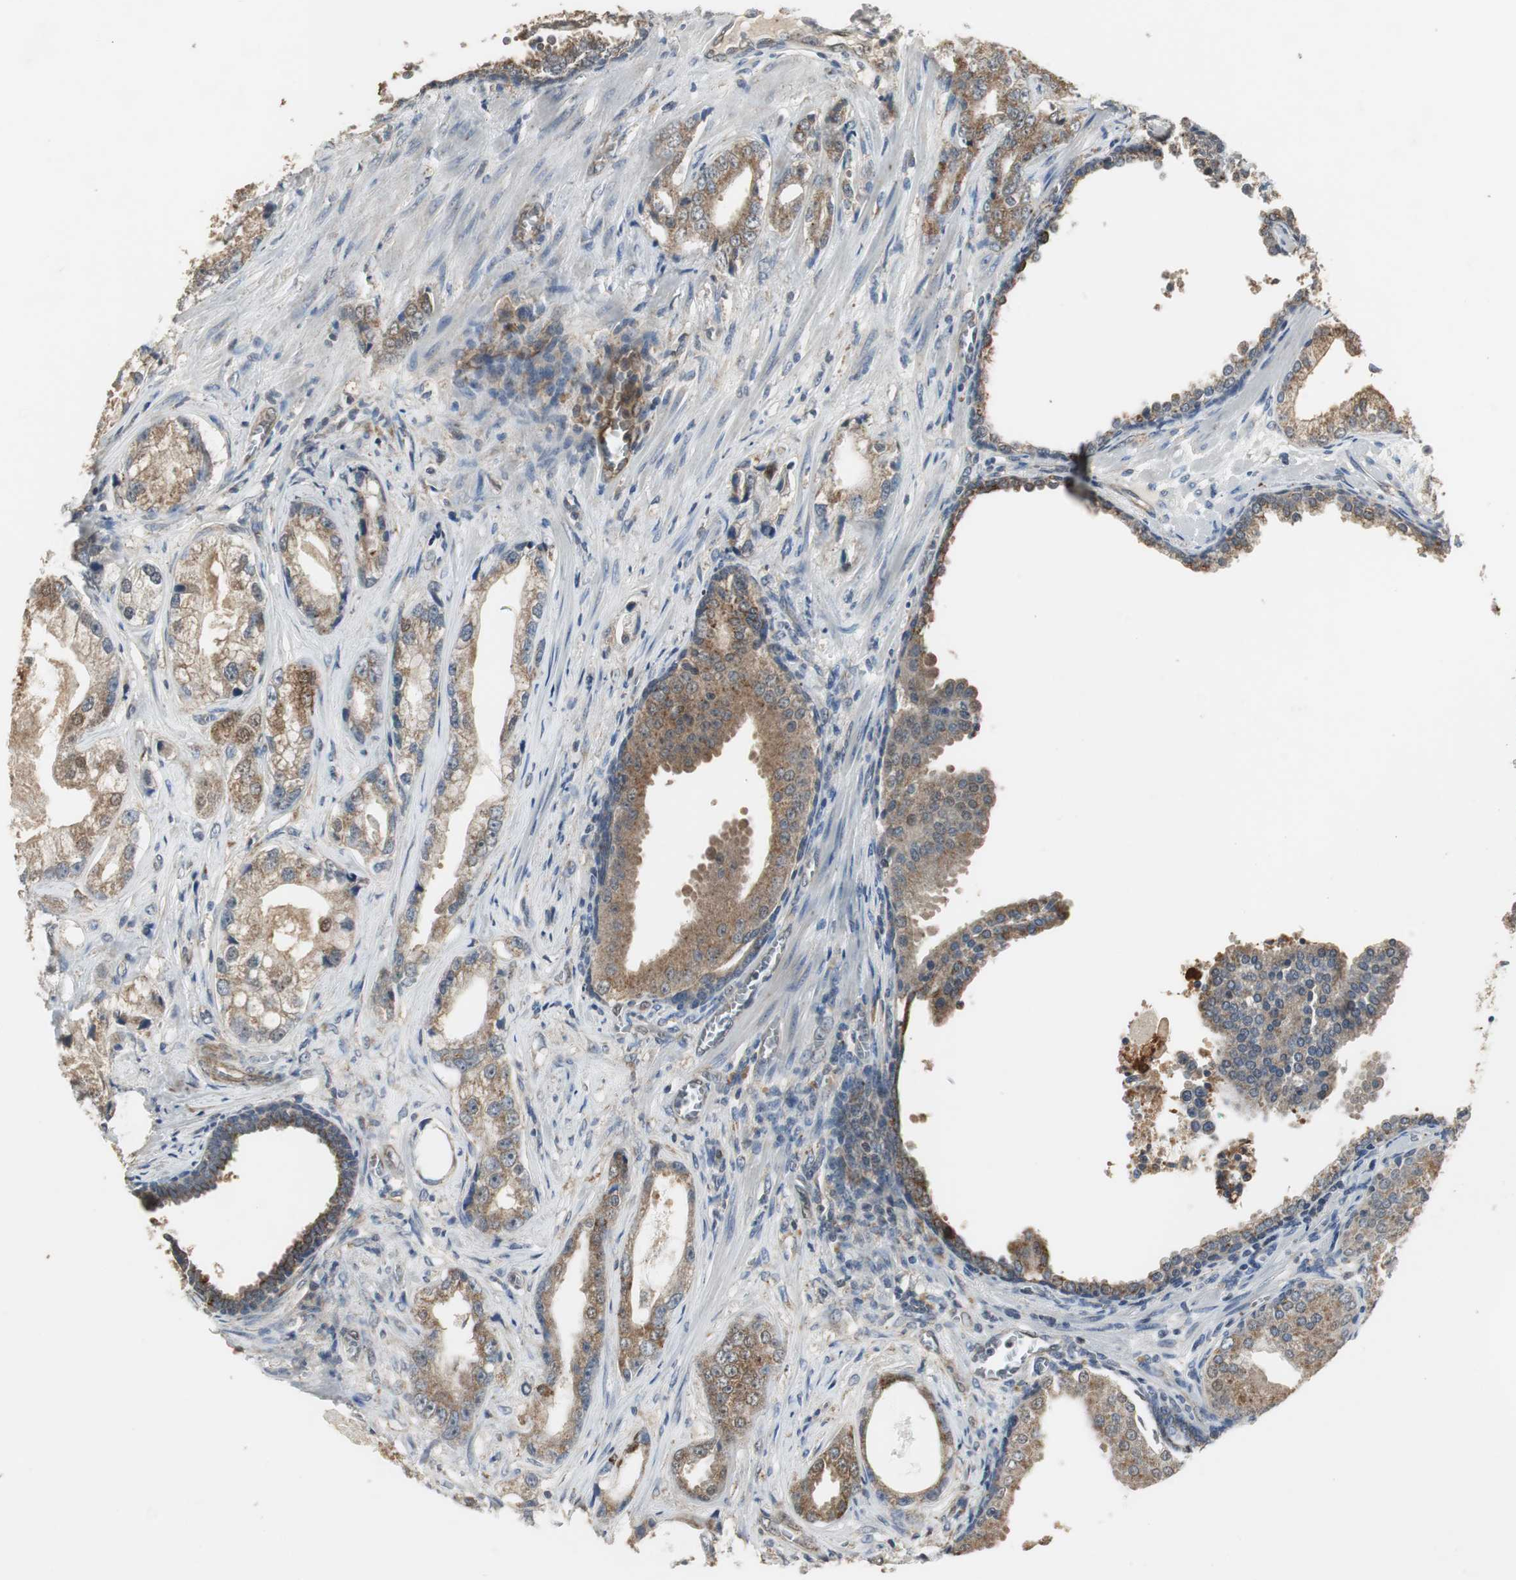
{"staining": {"intensity": "moderate", "quantity": ">75%", "location": "cytoplasmic/membranous"}, "tissue": "prostate cancer", "cell_type": "Tumor cells", "image_type": "cancer", "snomed": [{"axis": "morphology", "description": "Adenocarcinoma, Low grade"}, {"axis": "topography", "description": "Prostate"}], "caption": "Brown immunohistochemical staining in human prostate cancer reveals moderate cytoplasmic/membranous positivity in approximately >75% of tumor cells. (DAB = brown stain, brightfield microscopy at high magnification).", "gene": "JTB", "patient": {"sex": "male", "age": 59}}